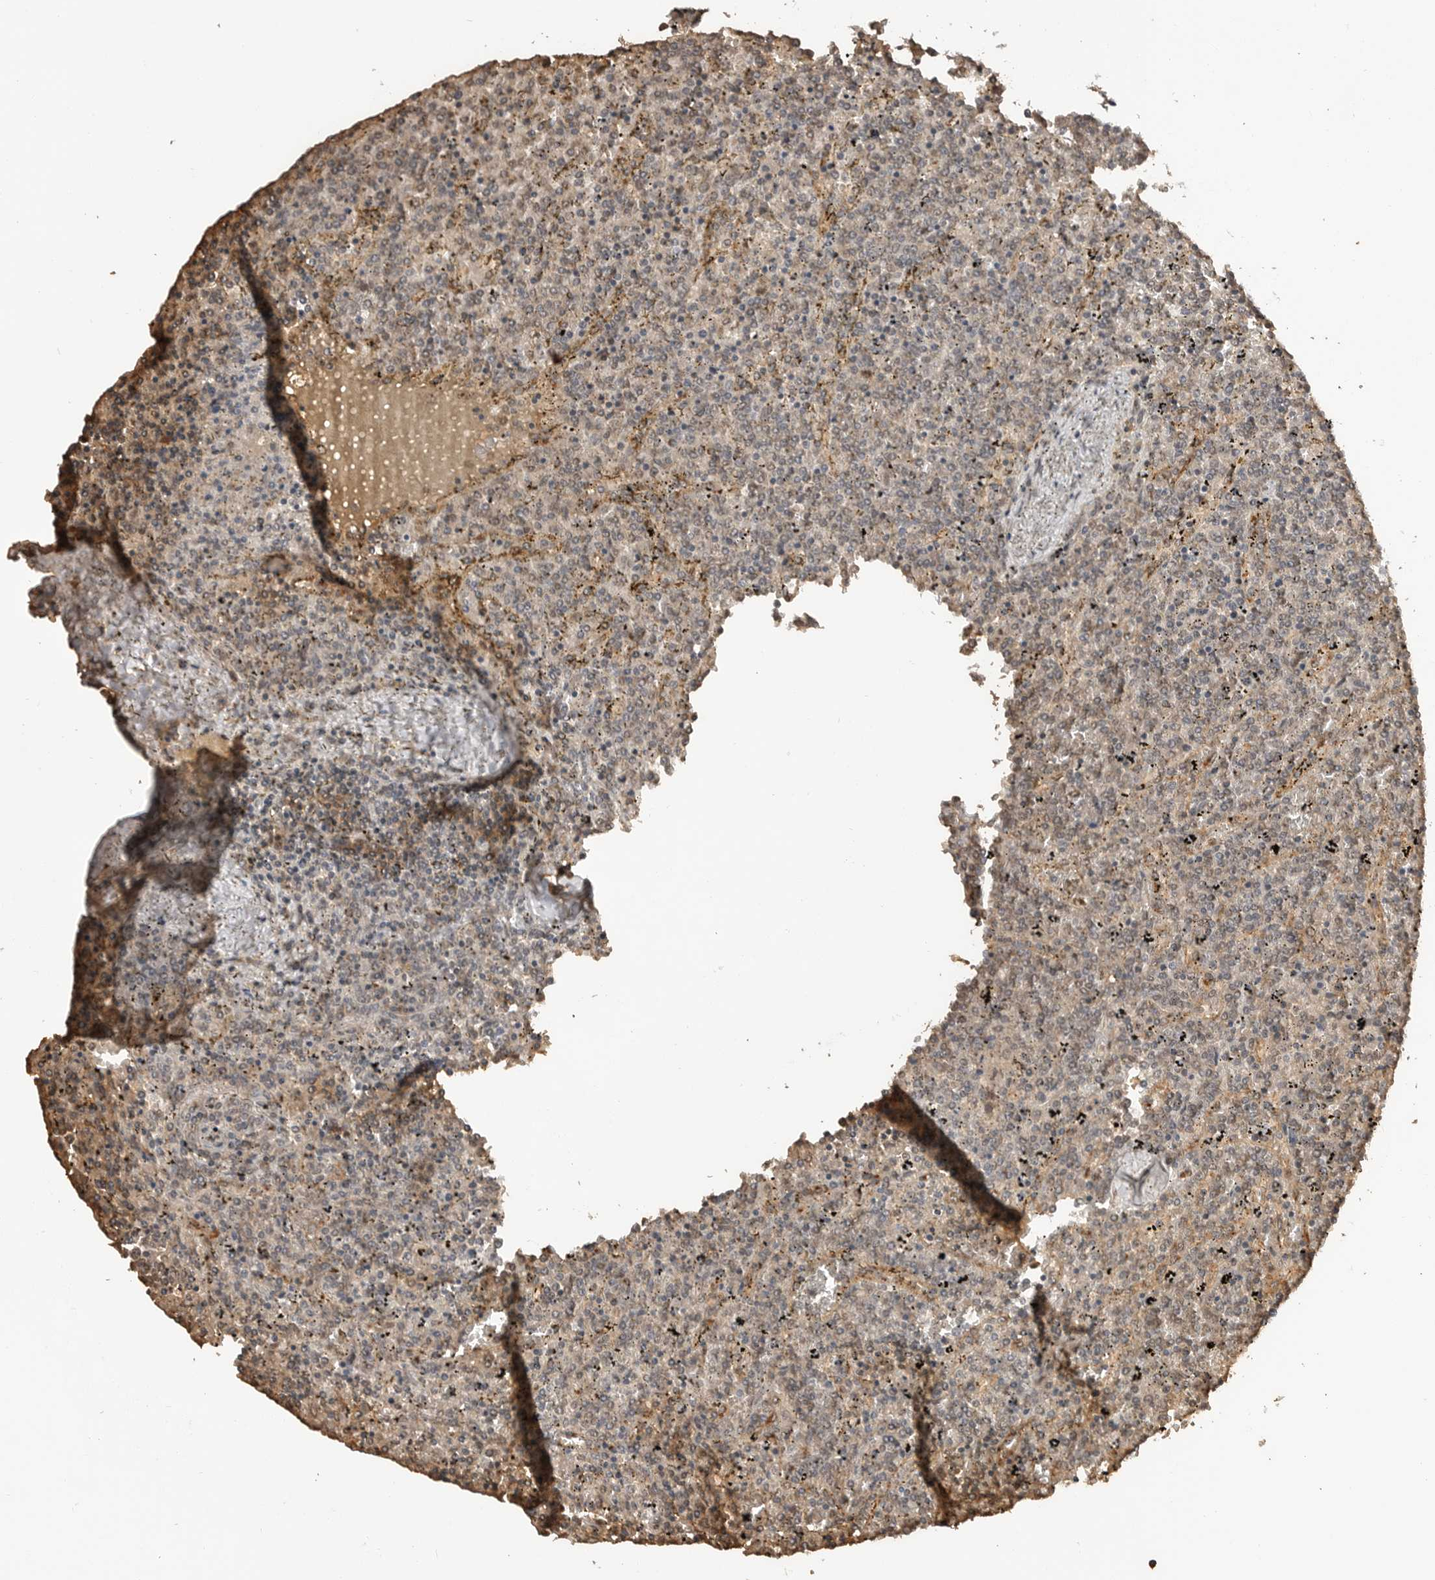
{"staining": {"intensity": "negative", "quantity": "none", "location": "none"}, "tissue": "lymphoma", "cell_type": "Tumor cells", "image_type": "cancer", "snomed": [{"axis": "morphology", "description": "Malignant lymphoma, non-Hodgkin's type, Low grade"}, {"axis": "topography", "description": "Spleen"}], "caption": "High magnification brightfield microscopy of lymphoma stained with DAB (brown) and counterstained with hematoxylin (blue): tumor cells show no significant staining.", "gene": "ASPSCR1", "patient": {"sex": "female", "age": 19}}